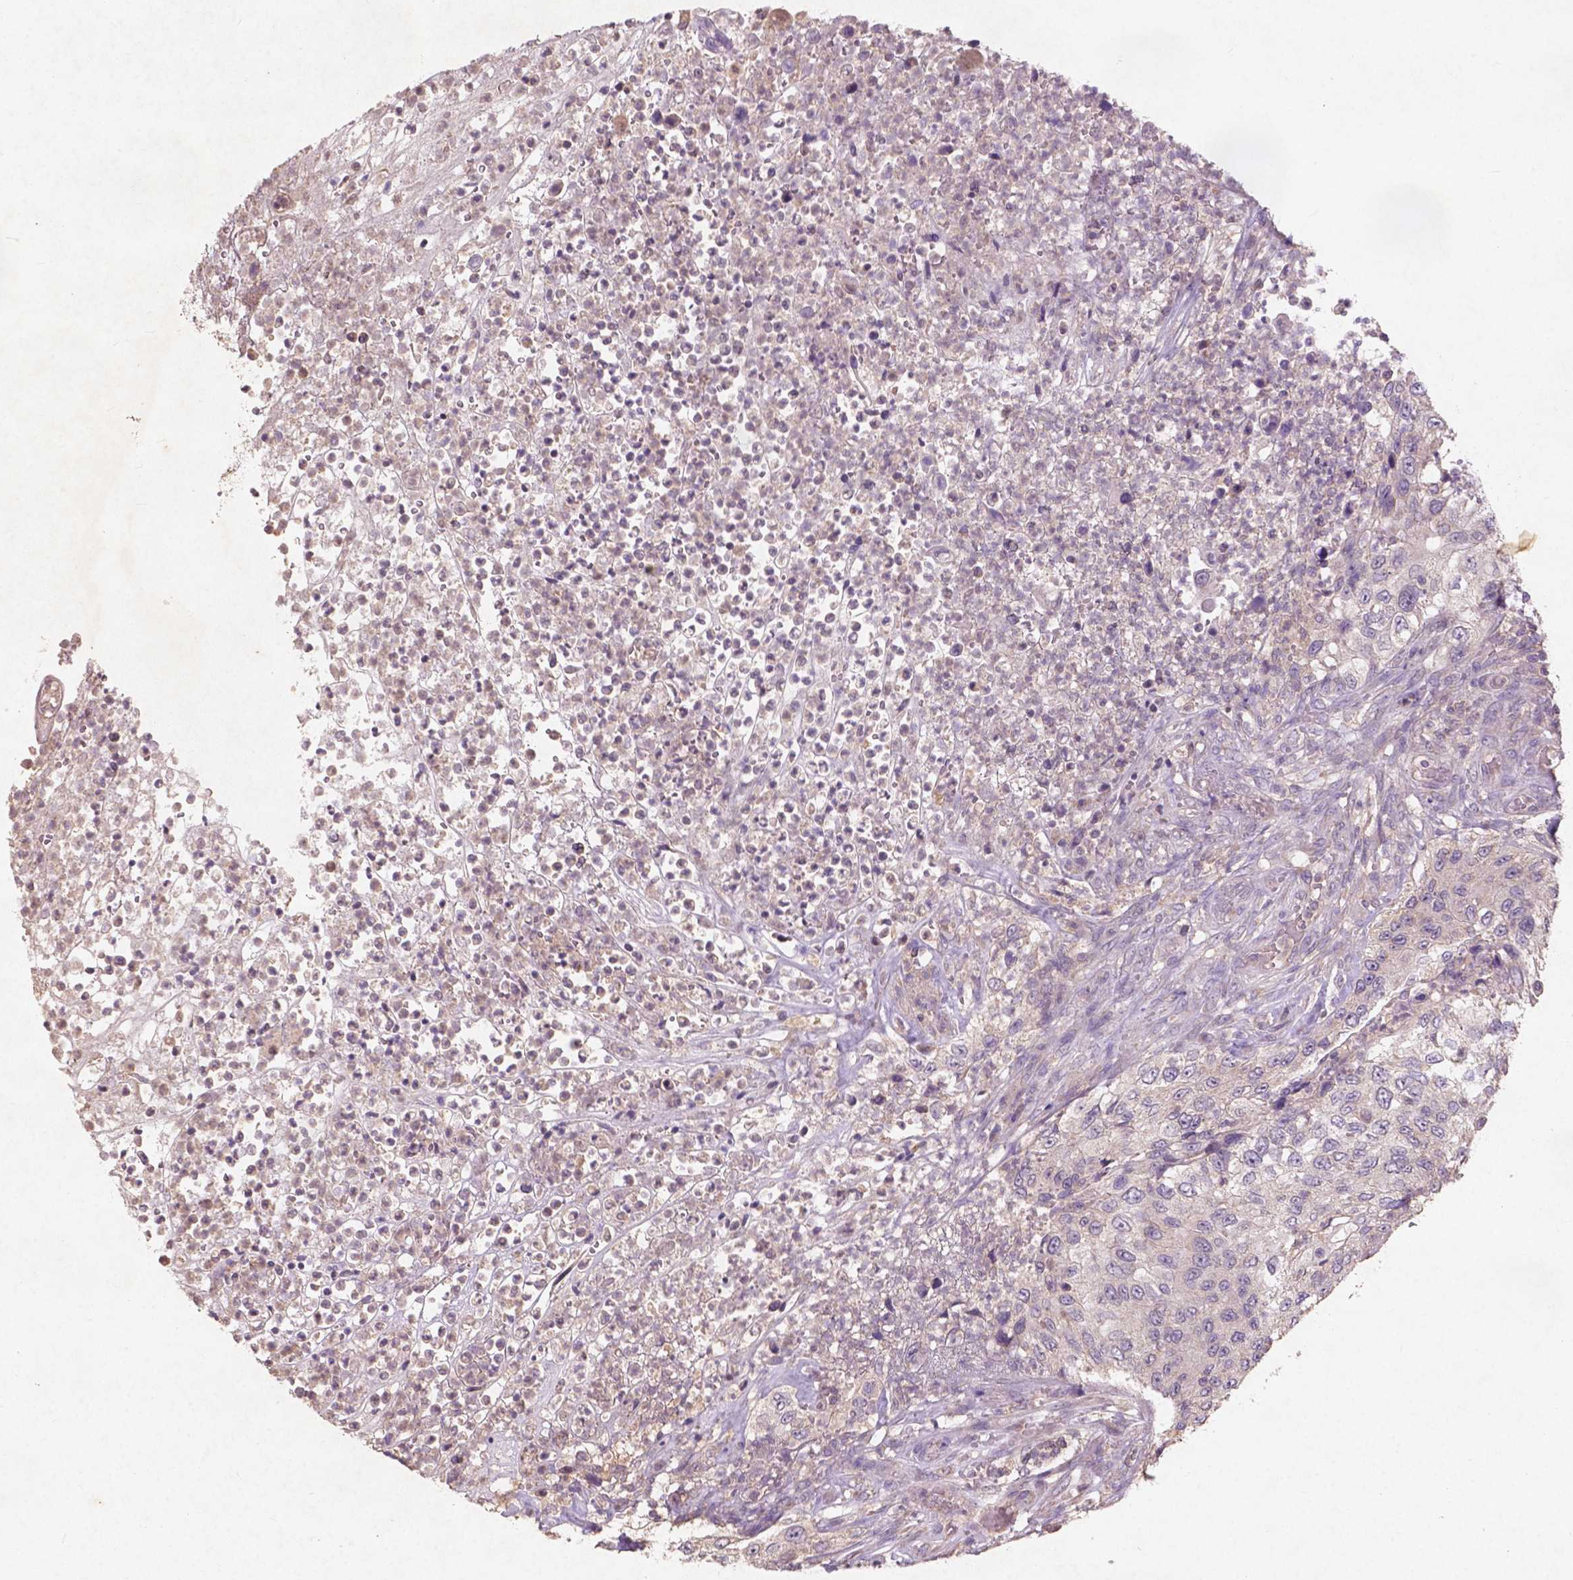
{"staining": {"intensity": "negative", "quantity": "none", "location": "none"}, "tissue": "urothelial cancer", "cell_type": "Tumor cells", "image_type": "cancer", "snomed": [{"axis": "morphology", "description": "Urothelial carcinoma, High grade"}, {"axis": "topography", "description": "Urinary bladder"}], "caption": "Immunohistochemistry photomicrograph of urothelial cancer stained for a protein (brown), which shows no staining in tumor cells.", "gene": "ST6GALNAC5", "patient": {"sex": "female", "age": 60}}